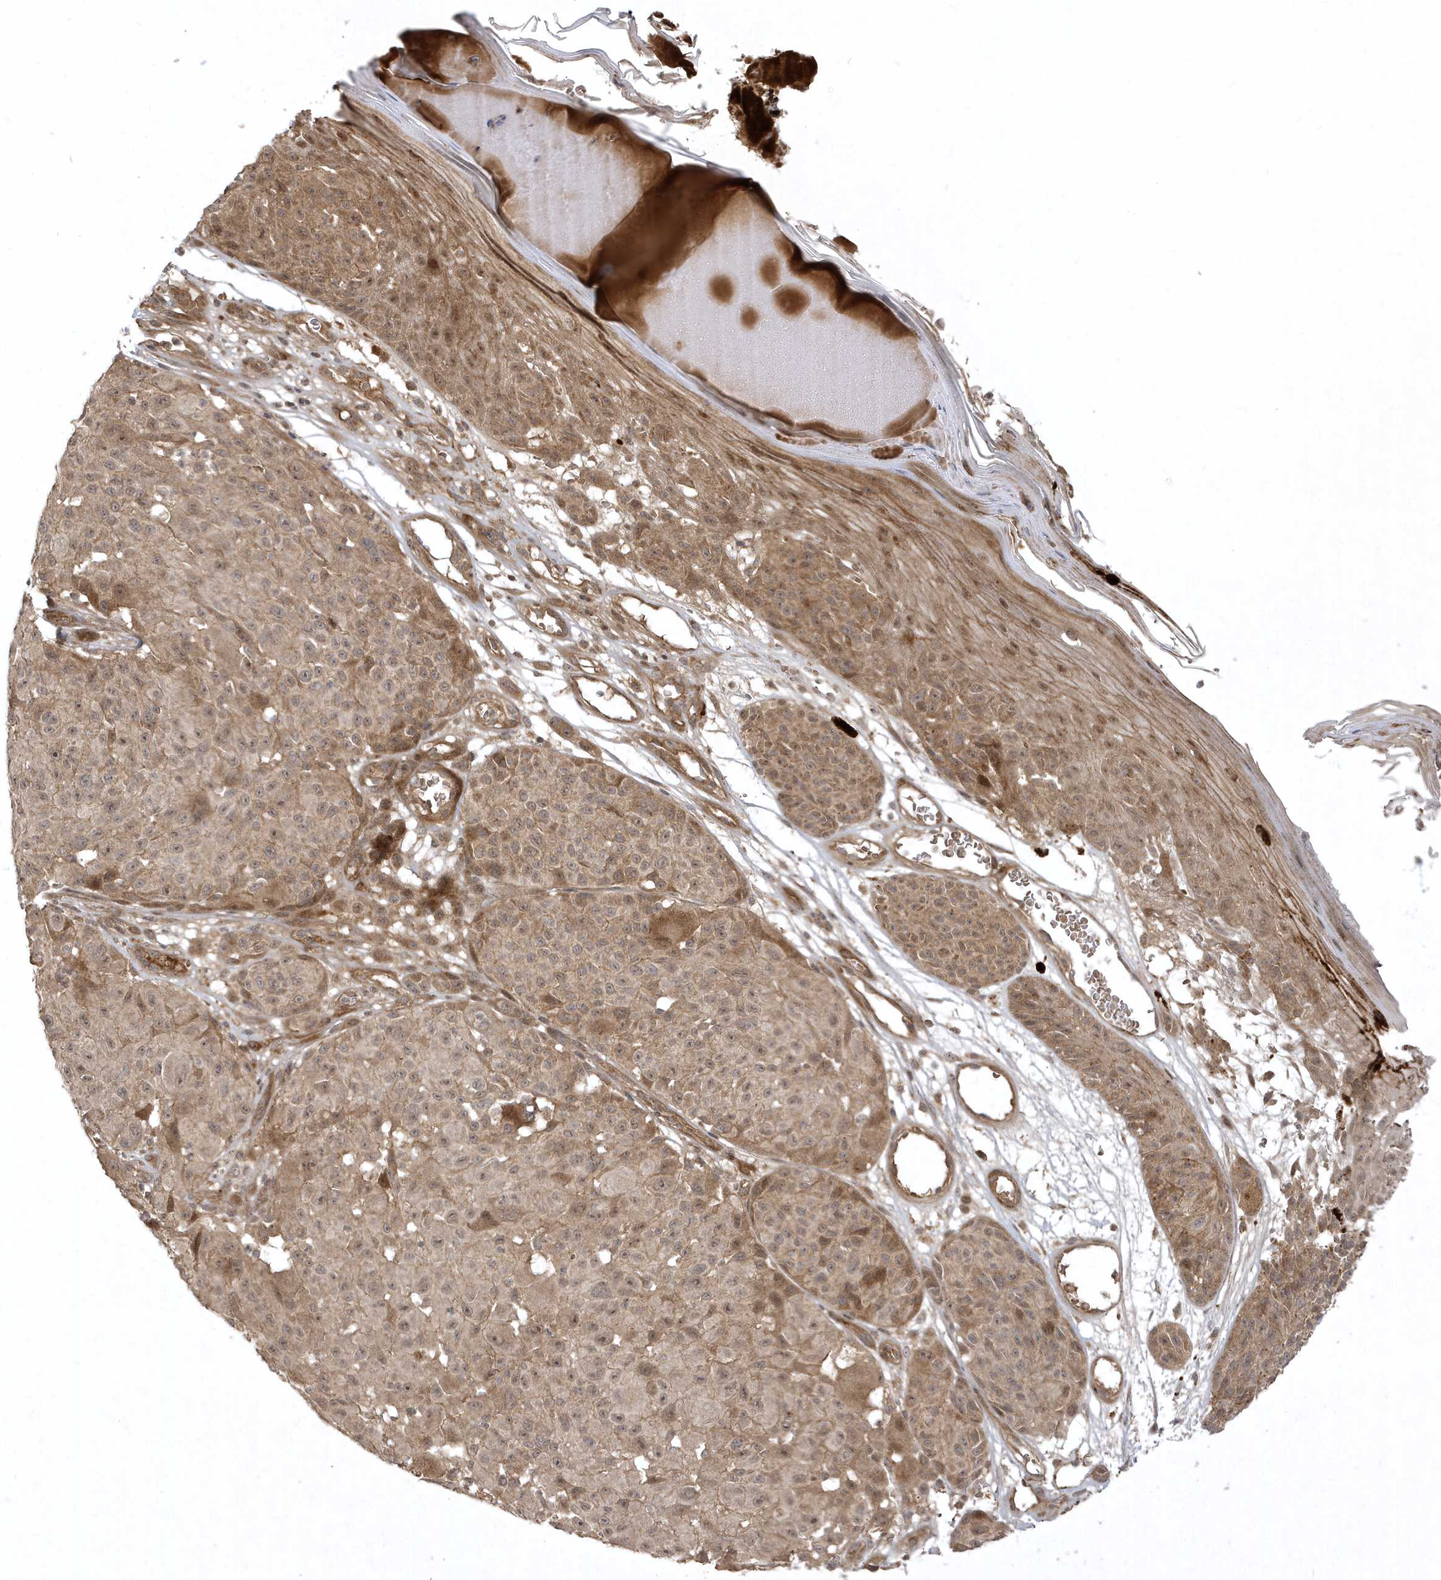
{"staining": {"intensity": "moderate", "quantity": "25%-75%", "location": "cytoplasmic/membranous,nuclear"}, "tissue": "melanoma", "cell_type": "Tumor cells", "image_type": "cancer", "snomed": [{"axis": "morphology", "description": "Malignant melanoma, NOS"}, {"axis": "topography", "description": "Skin"}], "caption": "Malignant melanoma tissue exhibits moderate cytoplasmic/membranous and nuclear expression in approximately 25%-75% of tumor cells, visualized by immunohistochemistry.", "gene": "FAM83C", "patient": {"sex": "male", "age": 83}}